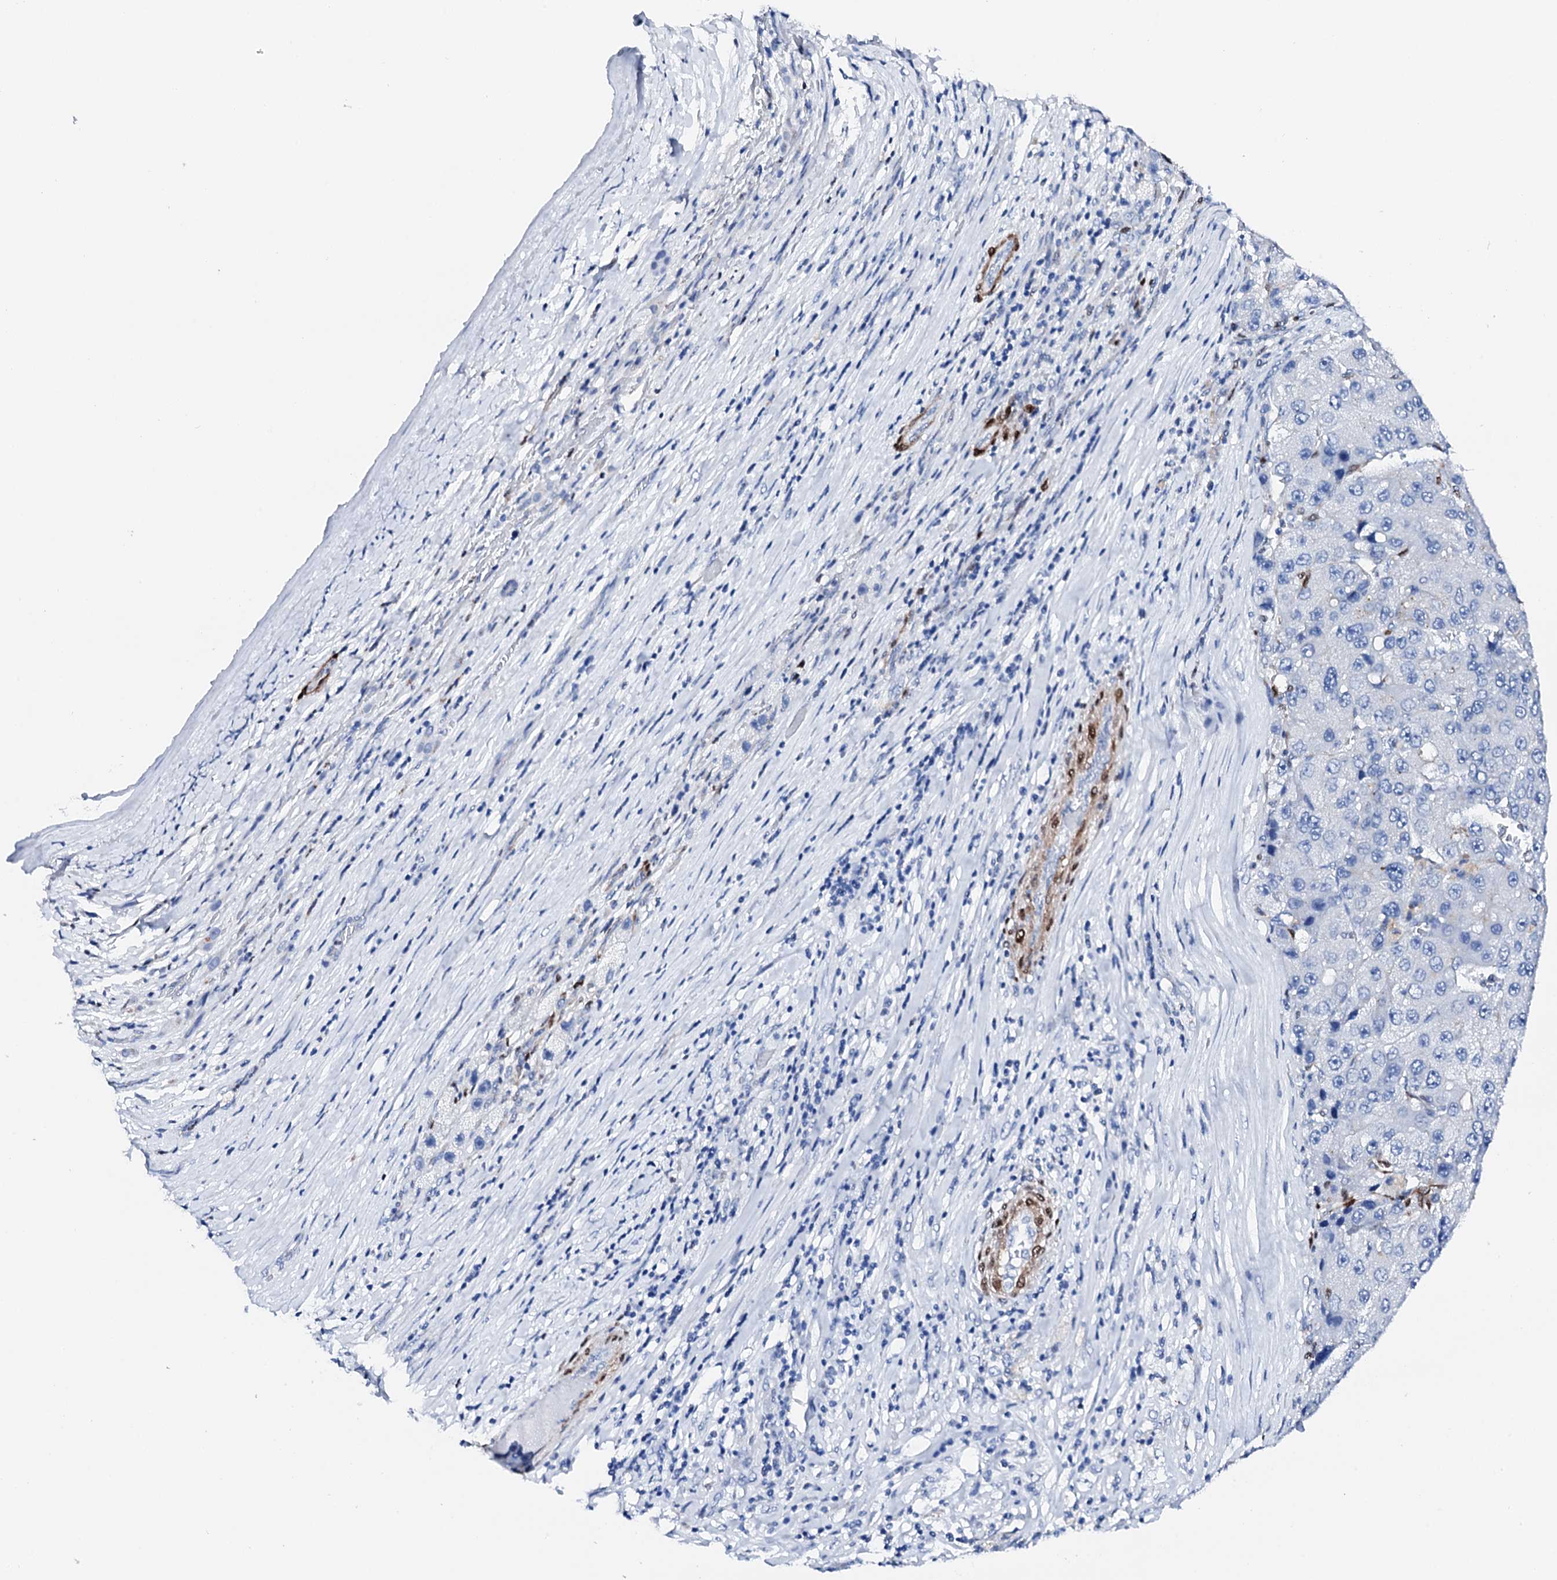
{"staining": {"intensity": "negative", "quantity": "none", "location": "none"}, "tissue": "liver cancer", "cell_type": "Tumor cells", "image_type": "cancer", "snomed": [{"axis": "morphology", "description": "Carcinoma, Hepatocellular, NOS"}, {"axis": "topography", "description": "Liver"}], "caption": "High magnification brightfield microscopy of liver hepatocellular carcinoma stained with DAB (brown) and counterstained with hematoxylin (blue): tumor cells show no significant expression.", "gene": "NRIP2", "patient": {"sex": "female", "age": 73}}